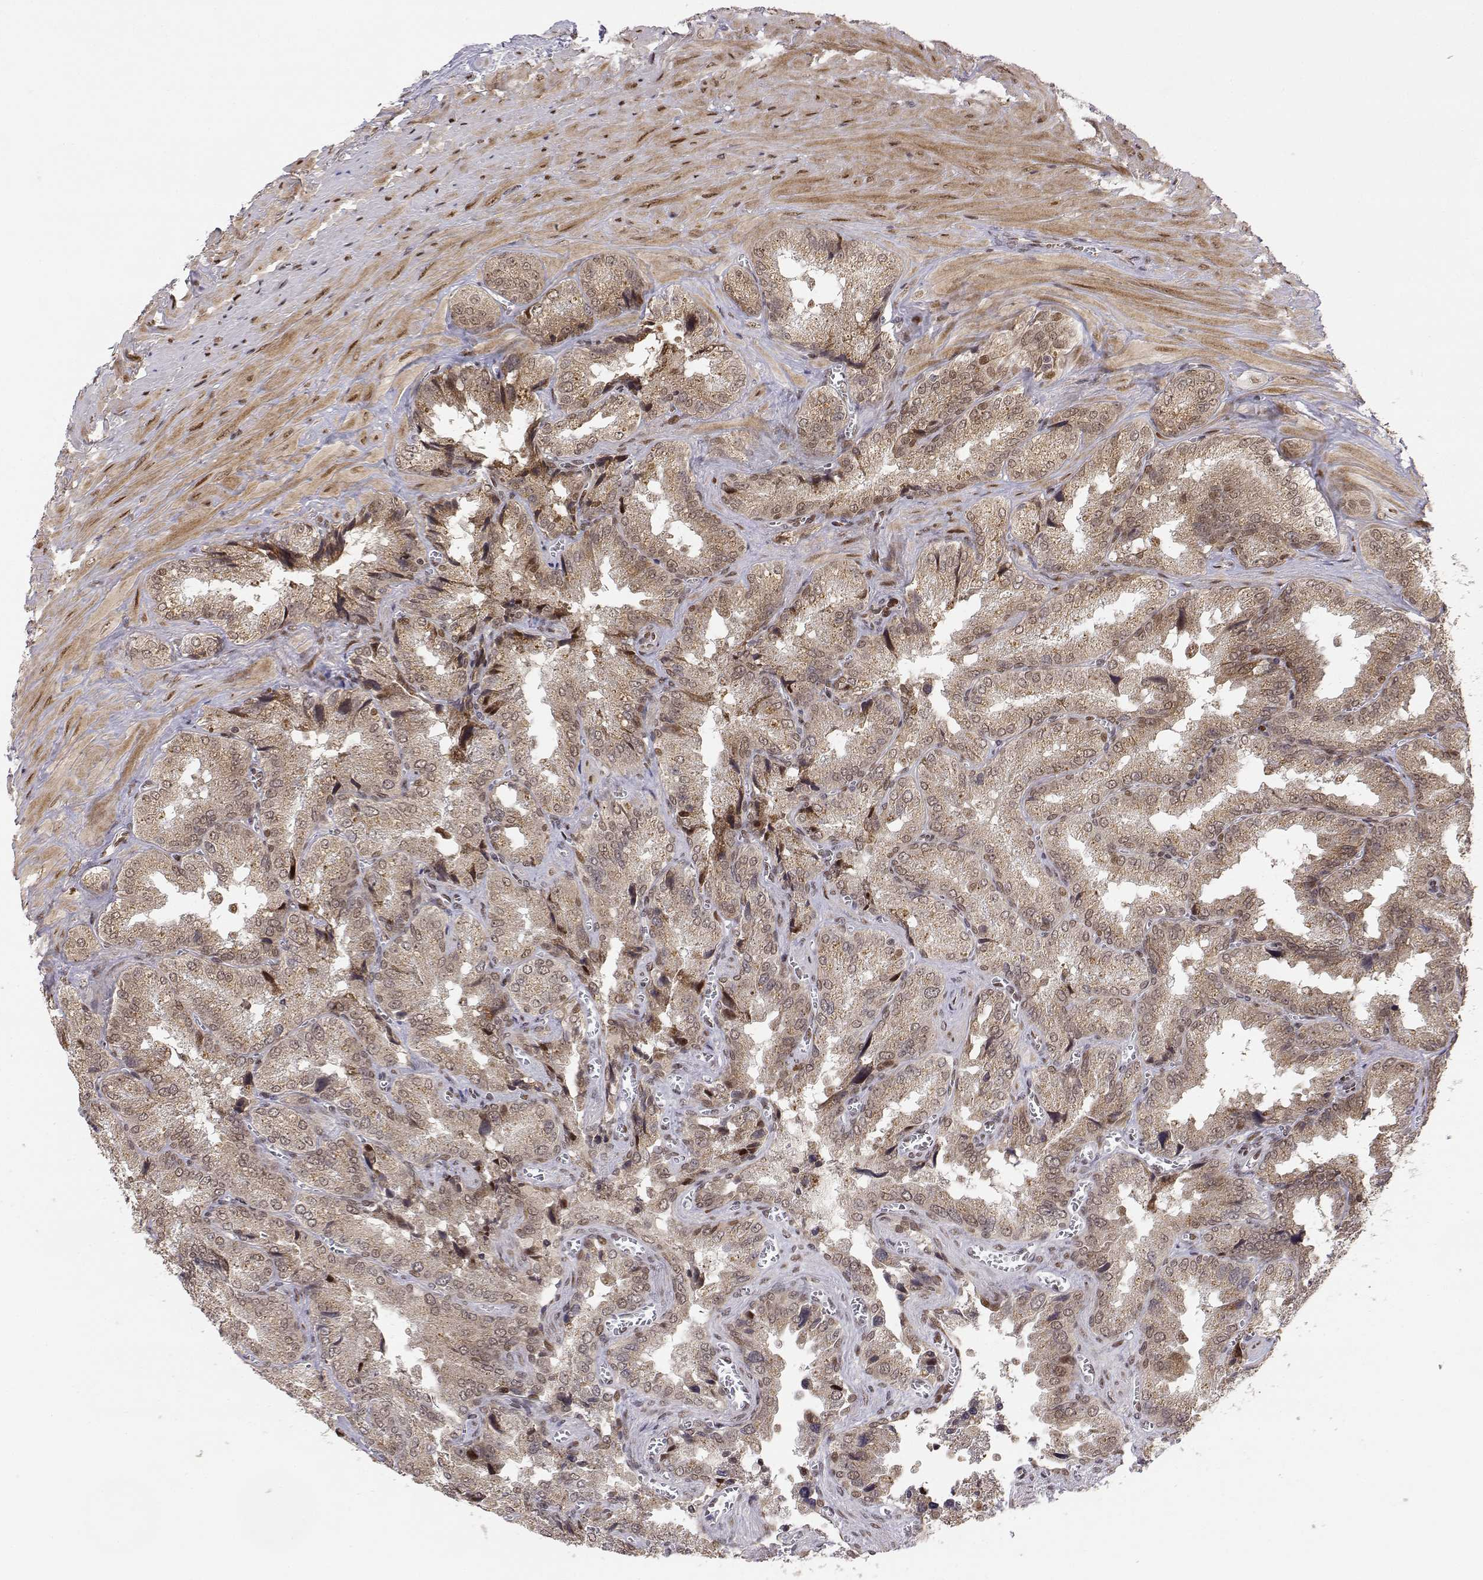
{"staining": {"intensity": "weak", "quantity": ">75%", "location": "cytoplasmic/membranous"}, "tissue": "seminal vesicle", "cell_type": "Glandular cells", "image_type": "normal", "snomed": [{"axis": "morphology", "description": "Normal tissue, NOS"}, {"axis": "topography", "description": "Seminal veicle"}], "caption": "DAB immunohistochemical staining of benign seminal vesicle displays weak cytoplasmic/membranous protein staining in approximately >75% of glandular cells.", "gene": "BRCA1", "patient": {"sex": "male", "age": 37}}